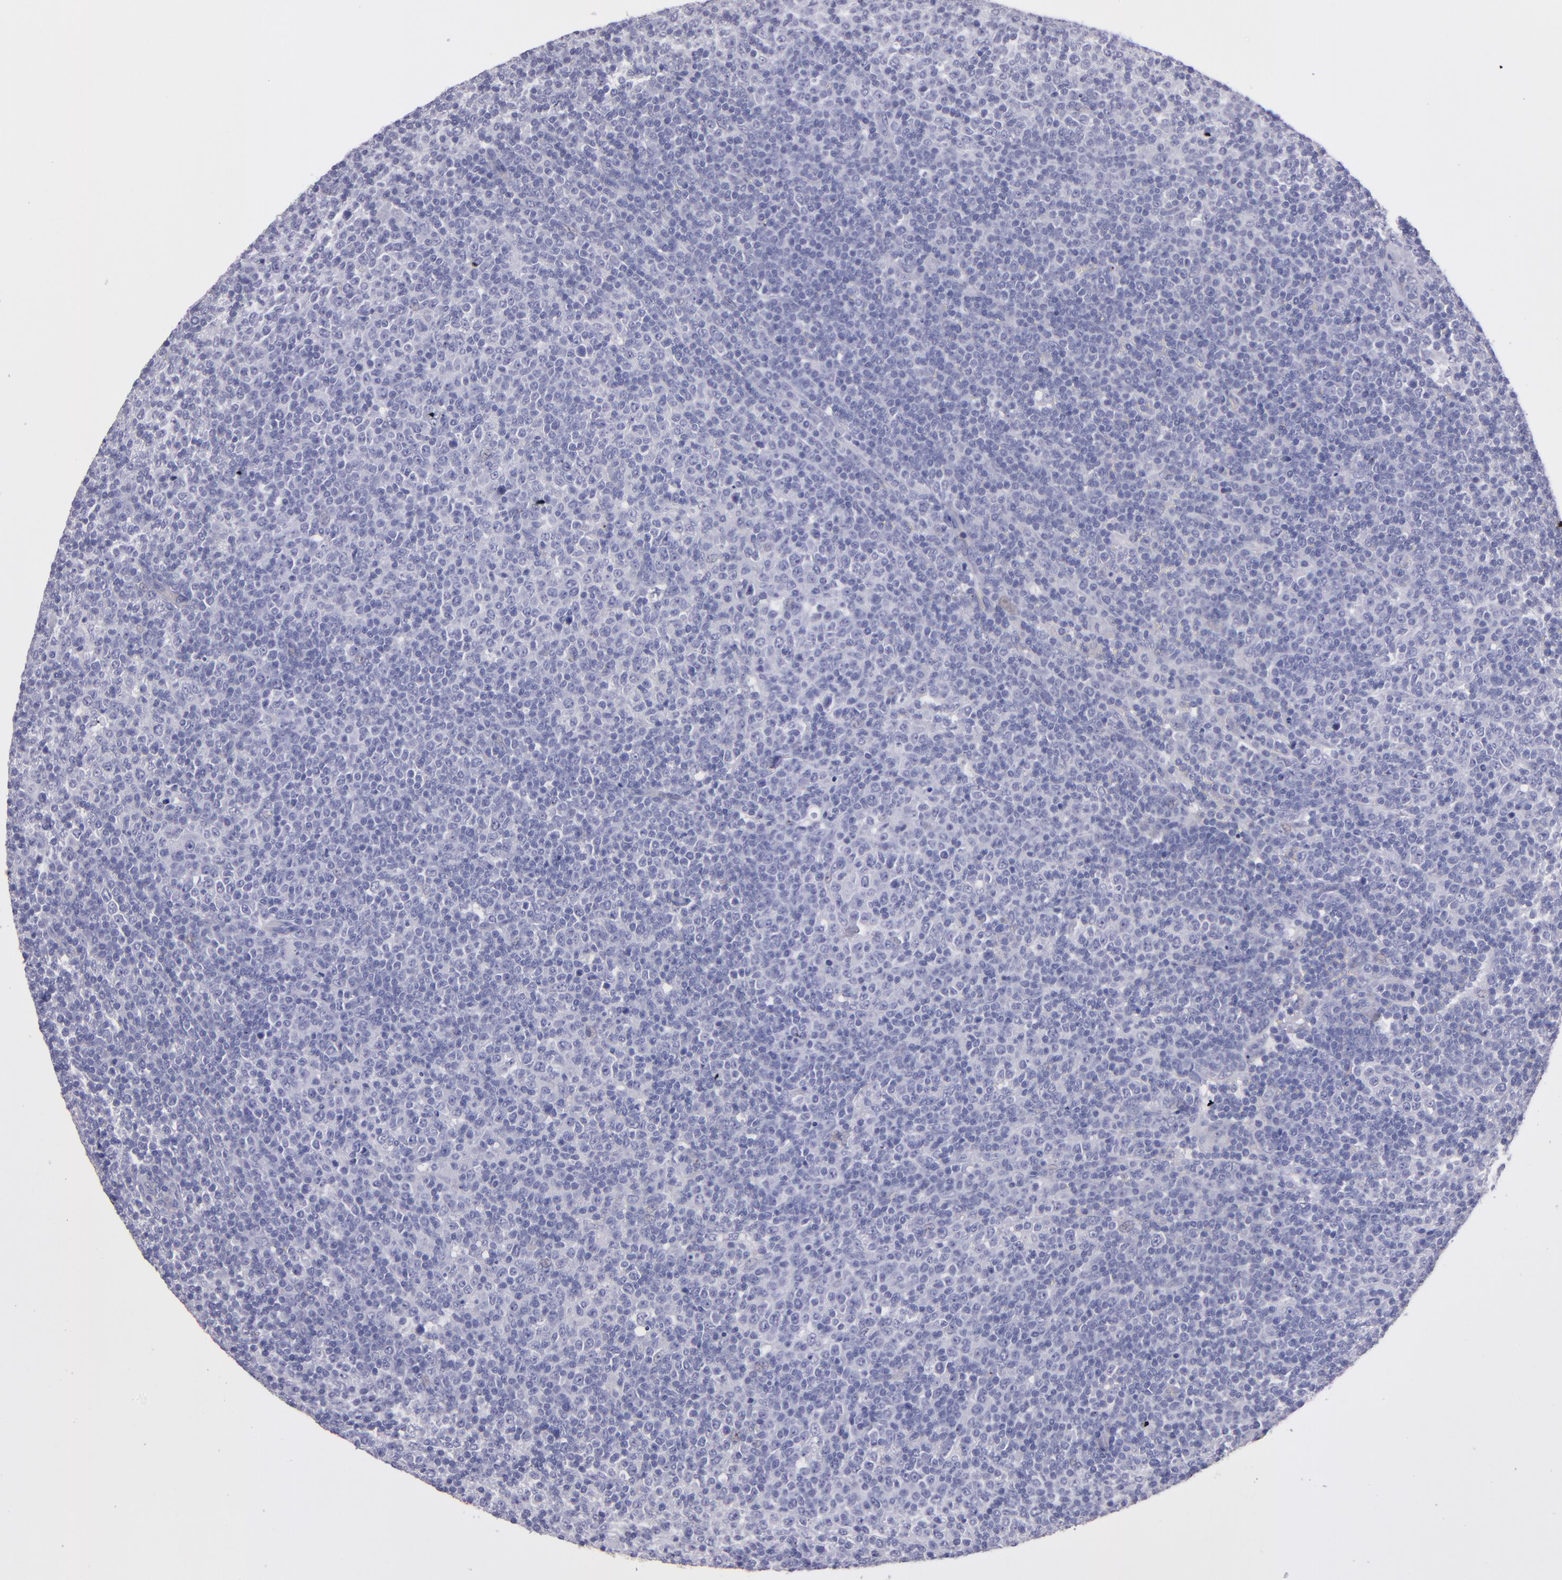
{"staining": {"intensity": "negative", "quantity": "none", "location": "none"}, "tissue": "lymphoma", "cell_type": "Tumor cells", "image_type": "cancer", "snomed": [{"axis": "morphology", "description": "Malignant lymphoma, non-Hodgkin's type, Low grade"}, {"axis": "topography", "description": "Lymph node"}], "caption": "A photomicrograph of malignant lymphoma, non-Hodgkin's type (low-grade) stained for a protein exhibits no brown staining in tumor cells.", "gene": "TG", "patient": {"sex": "male", "age": 70}}